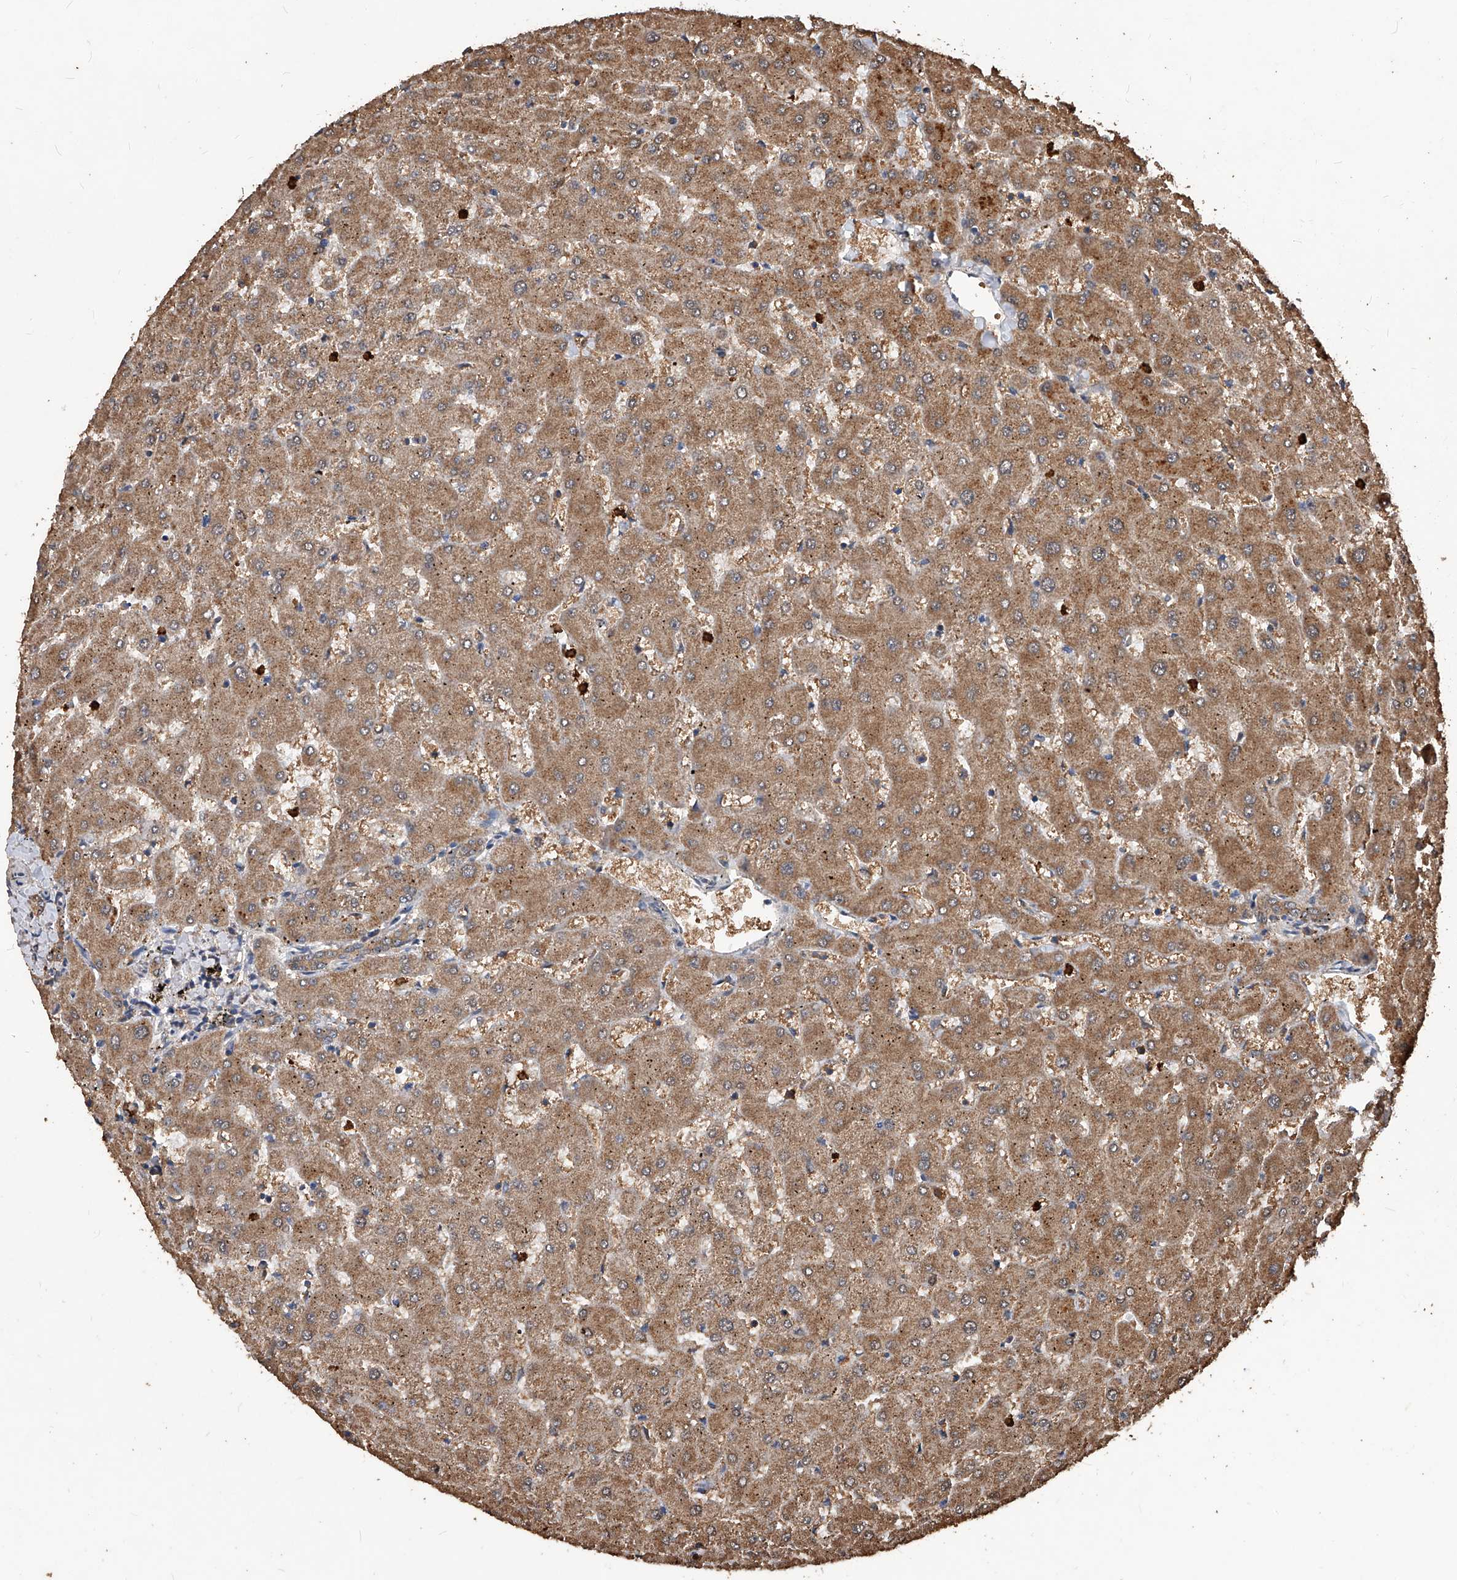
{"staining": {"intensity": "moderate", "quantity": ">75%", "location": "cytoplasmic/membranous"}, "tissue": "liver", "cell_type": "Cholangiocytes", "image_type": "normal", "snomed": [{"axis": "morphology", "description": "Normal tissue, NOS"}, {"axis": "topography", "description": "Liver"}], "caption": "Unremarkable liver exhibits moderate cytoplasmic/membranous expression in approximately >75% of cholangiocytes, visualized by immunohistochemistry. Nuclei are stained in blue.", "gene": "UCP2", "patient": {"sex": "female", "age": 63}}